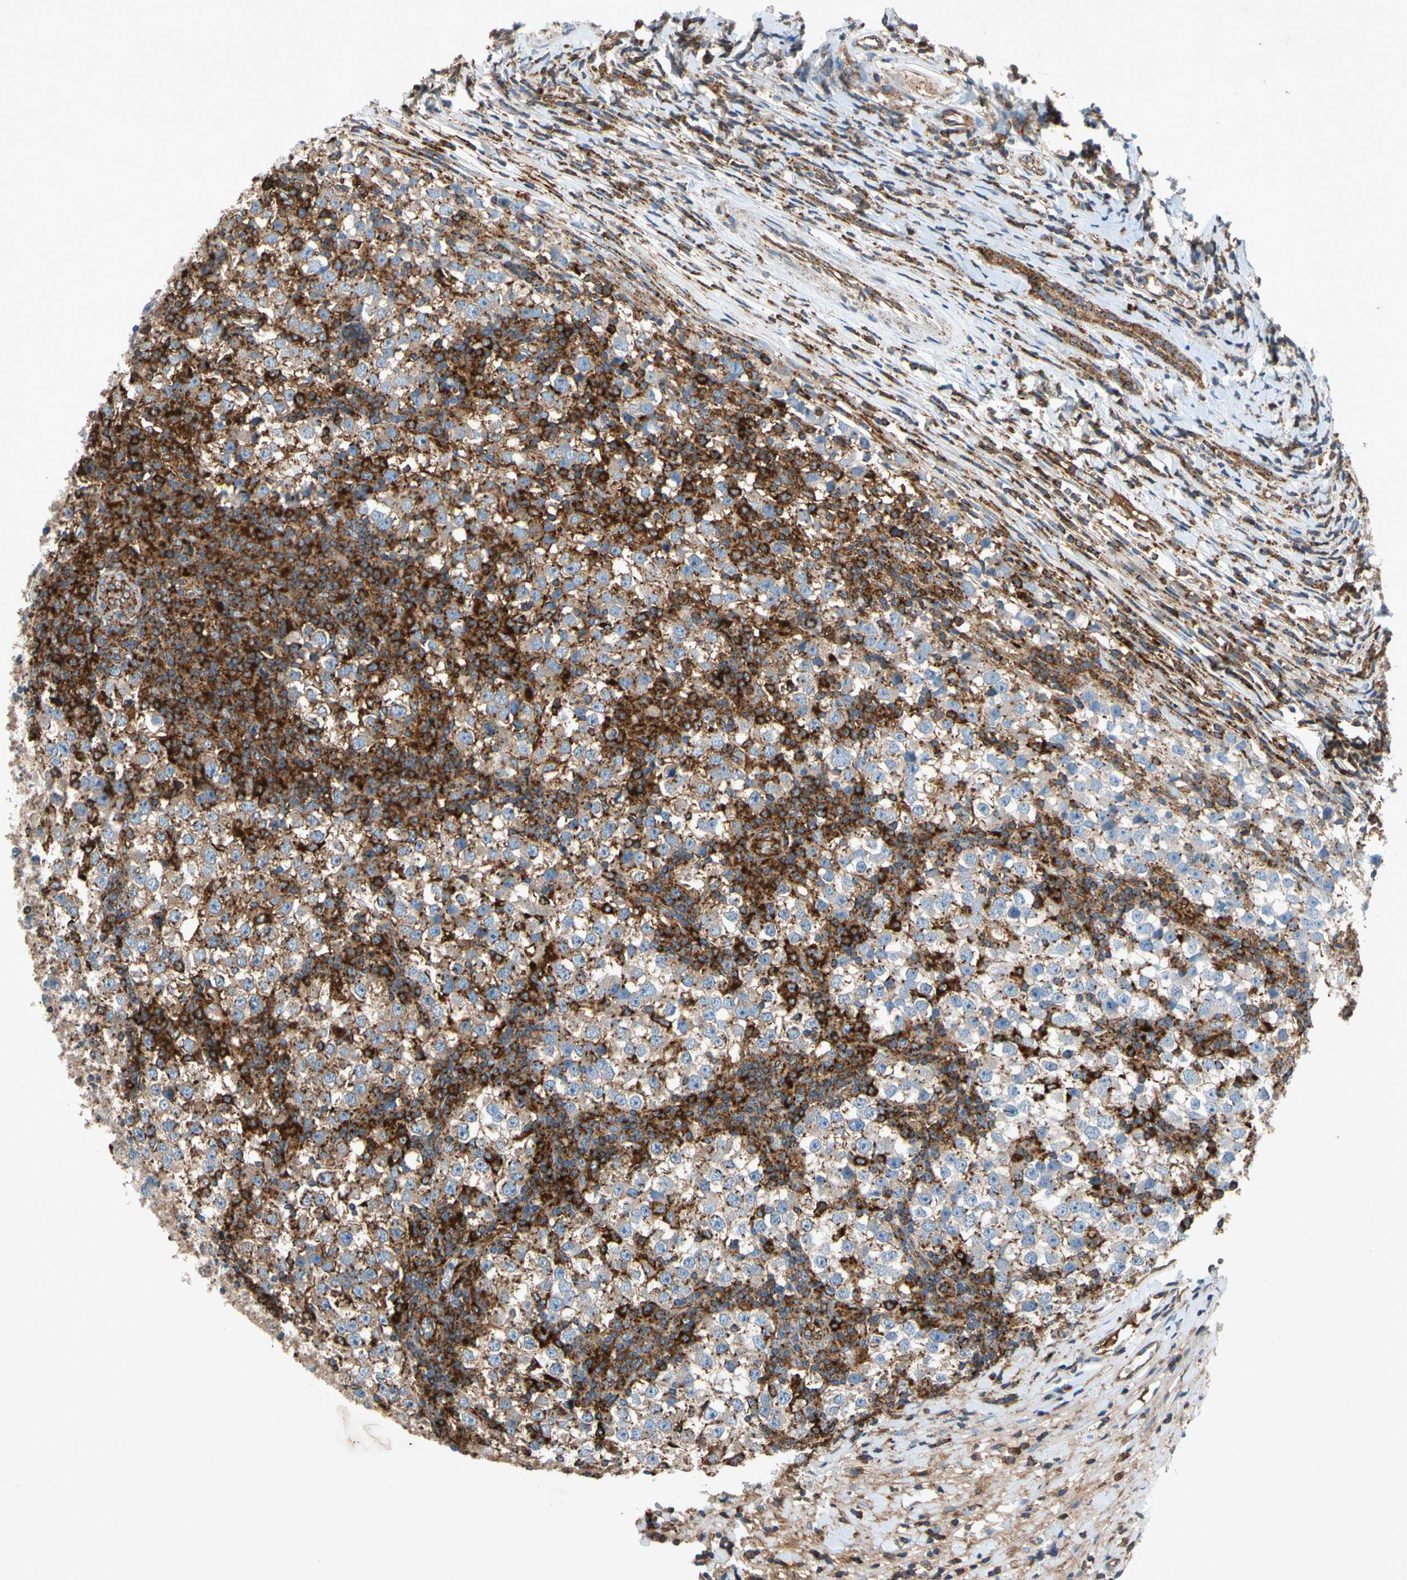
{"staining": {"intensity": "weak", "quantity": ">75%", "location": "cytoplasmic/membranous"}, "tissue": "testis cancer", "cell_type": "Tumor cells", "image_type": "cancer", "snomed": [{"axis": "morphology", "description": "Seminoma, NOS"}, {"axis": "topography", "description": "Testis"}], "caption": "An image showing weak cytoplasmic/membranous expression in about >75% of tumor cells in seminoma (testis), as visualized by brown immunohistochemical staining.", "gene": "NDFIP2", "patient": {"sex": "male", "age": 65}}